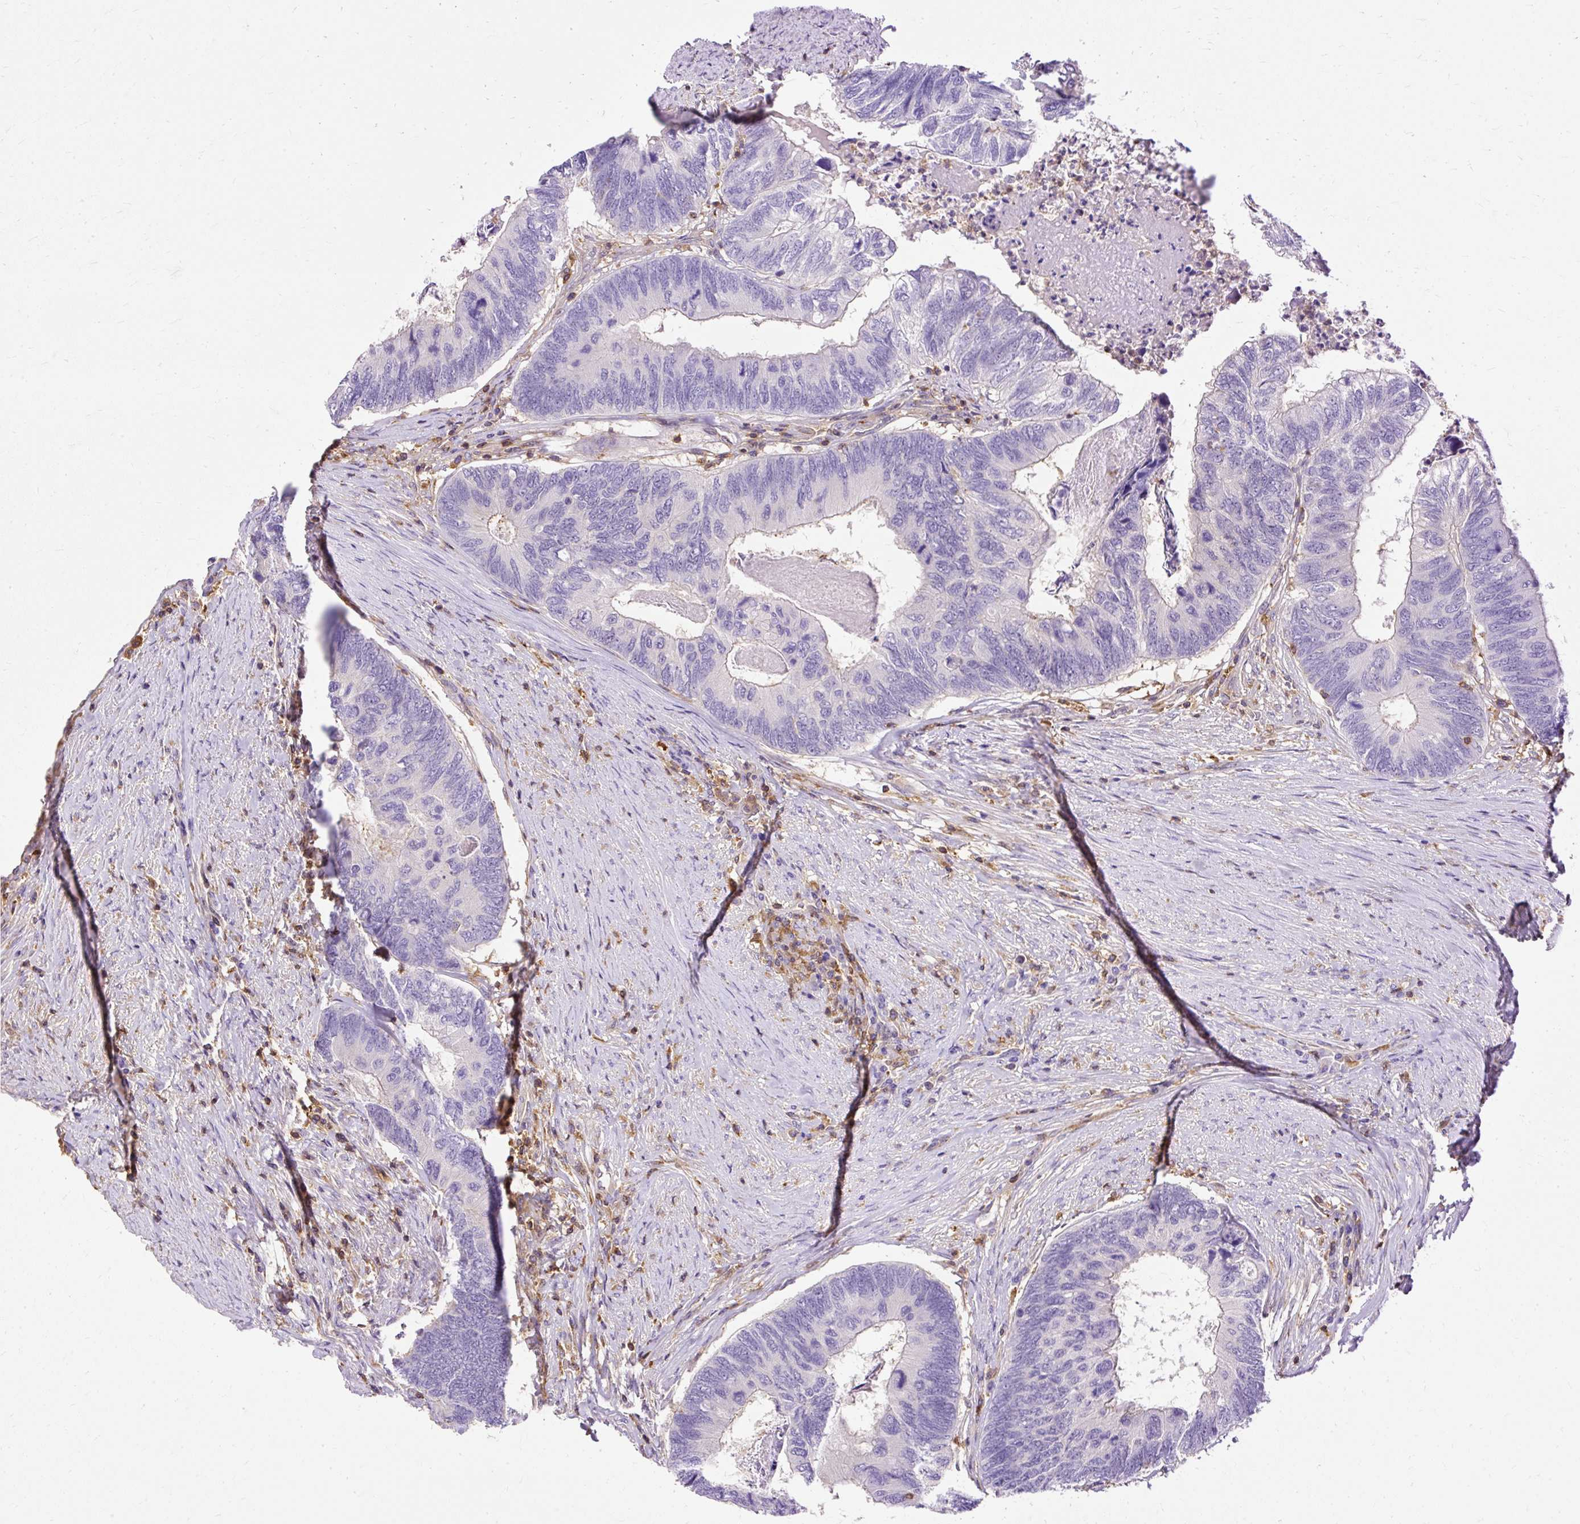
{"staining": {"intensity": "negative", "quantity": "none", "location": "none"}, "tissue": "colorectal cancer", "cell_type": "Tumor cells", "image_type": "cancer", "snomed": [{"axis": "morphology", "description": "Adenocarcinoma, NOS"}, {"axis": "topography", "description": "Colon"}], "caption": "The micrograph reveals no staining of tumor cells in colorectal cancer (adenocarcinoma). (Brightfield microscopy of DAB immunohistochemistry (IHC) at high magnification).", "gene": "TWF2", "patient": {"sex": "female", "age": 67}}